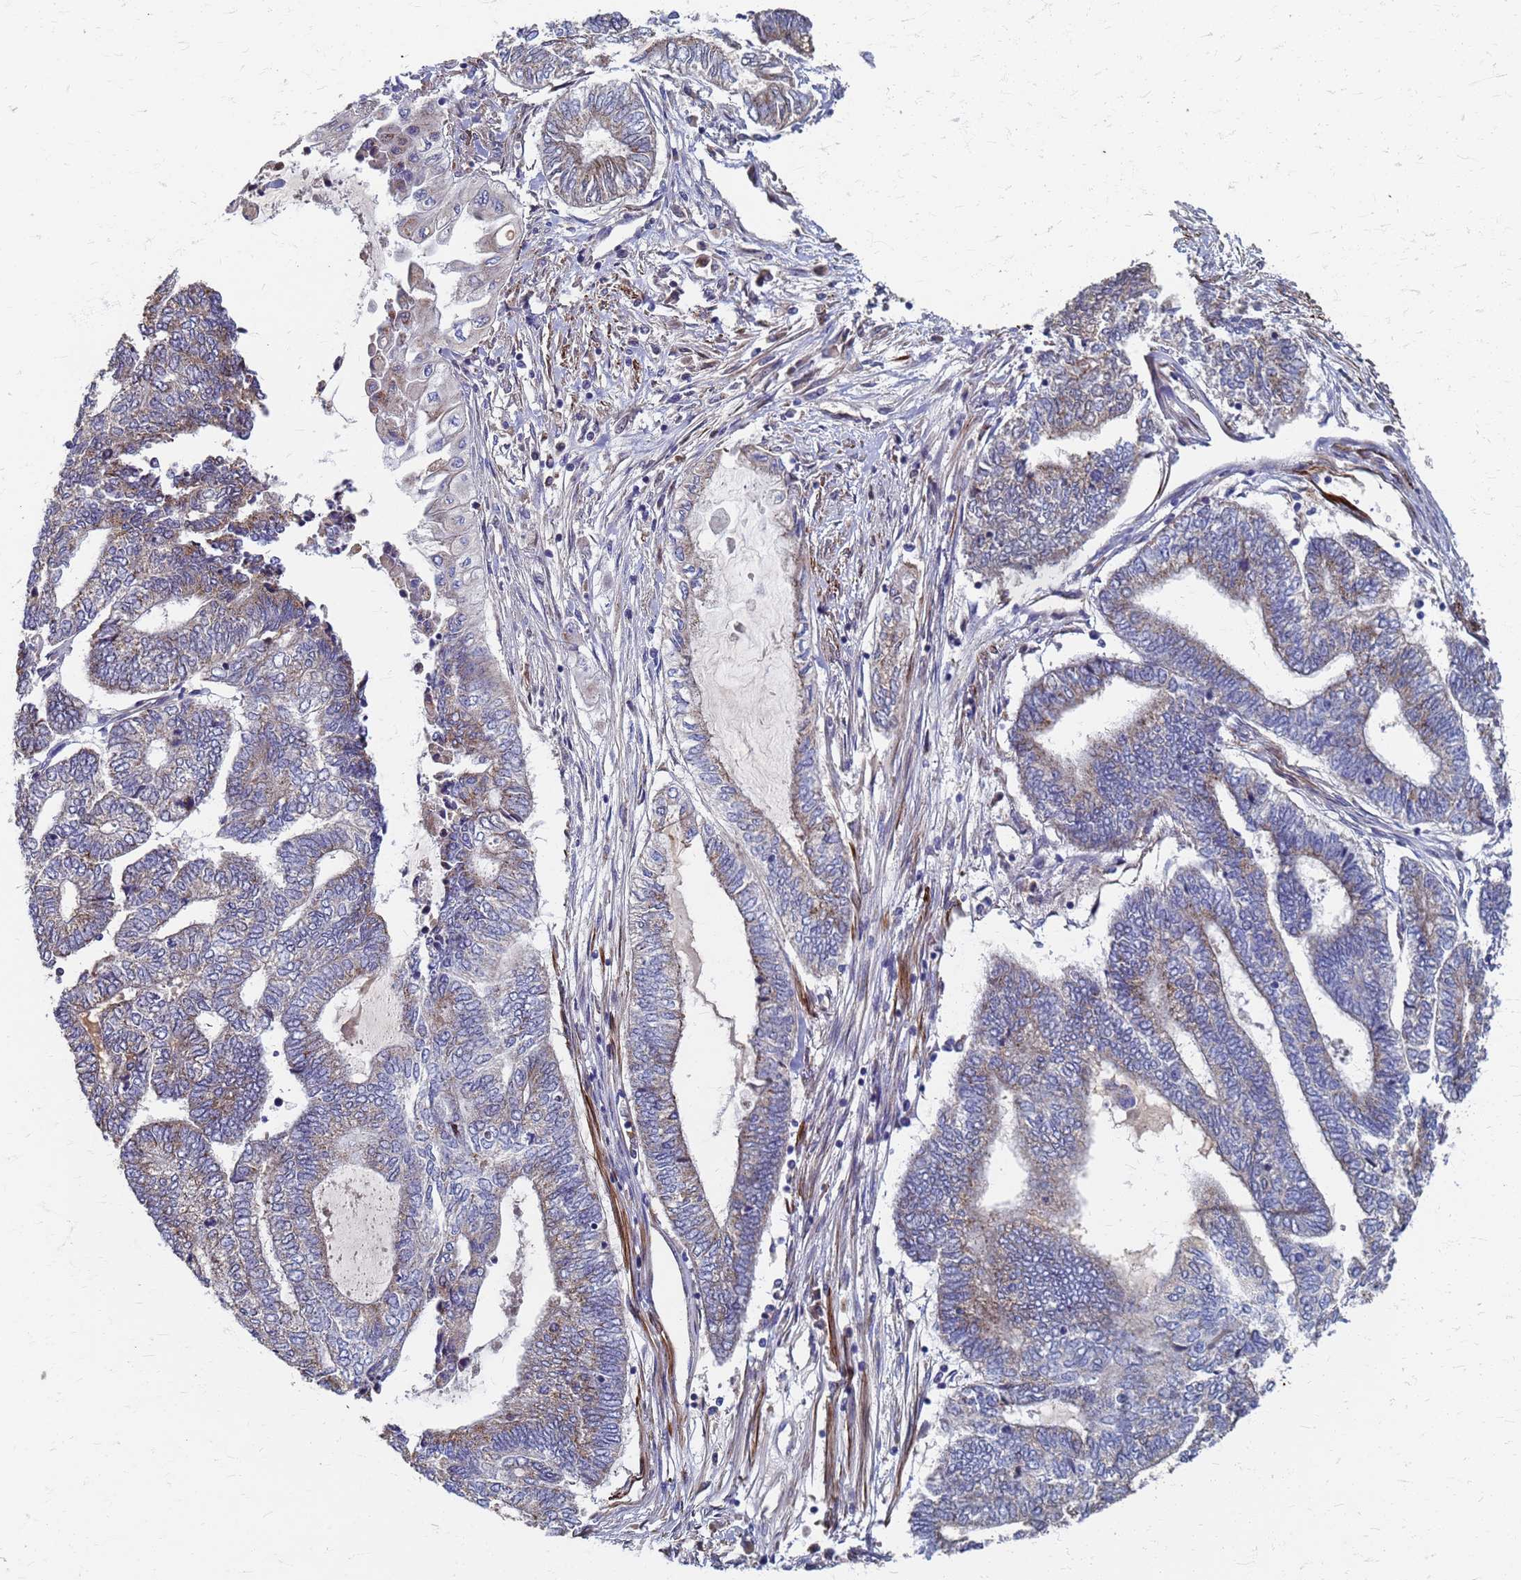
{"staining": {"intensity": "weak", "quantity": ">75%", "location": "cytoplasmic/membranous"}, "tissue": "endometrial cancer", "cell_type": "Tumor cells", "image_type": "cancer", "snomed": [{"axis": "morphology", "description": "Adenocarcinoma, NOS"}, {"axis": "topography", "description": "Uterus"}, {"axis": "topography", "description": "Endometrium"}], "caption": "Immunohistochemistry (IHC) (DAB) staining of human endometrial cancer (adenocarcinoma) demonstrates weak cytoplasmic/membranous protein expression in approximately >75% of tumor cells.", "gene": "ATPAF1", "patient": {"sex": "female", "age": 70}}